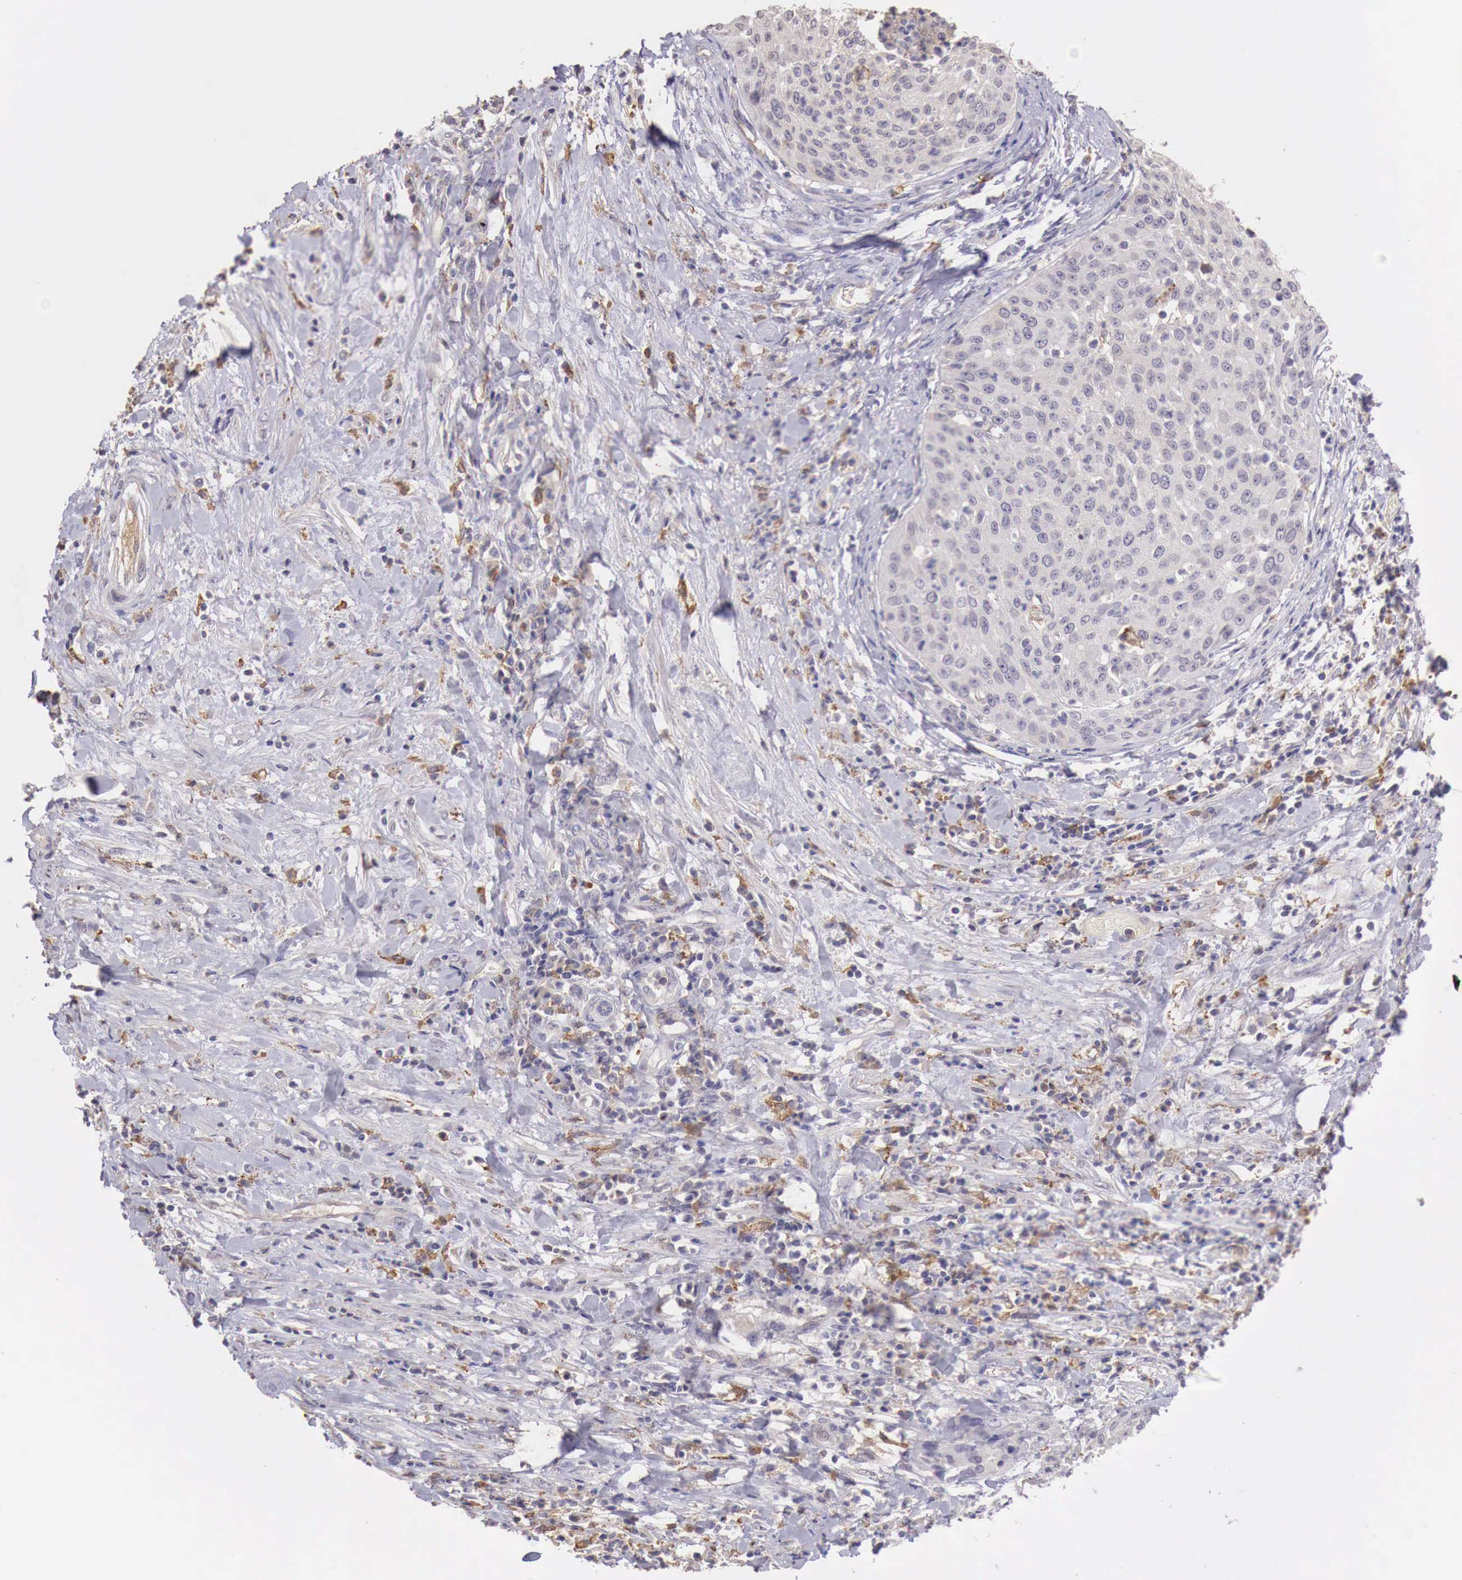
{"staining": {"intensity": "negative", "quantity": "none", "location": "none"}, "tissue": "cervical cancer", "cell_type": "Tumor cells", "image_type": "cancer", "snomed": [{"axis": "morphology", "description": "Squamous cell carcinoma, NOS"}, {"axis": "topography", "description": "Cervix"}], "caption": "There is no significant staining in tumor cells of squamous cell carcinoma (cervical).", "gene": "CHRDL1", "patient": {"sex": "female", "age": 41}}